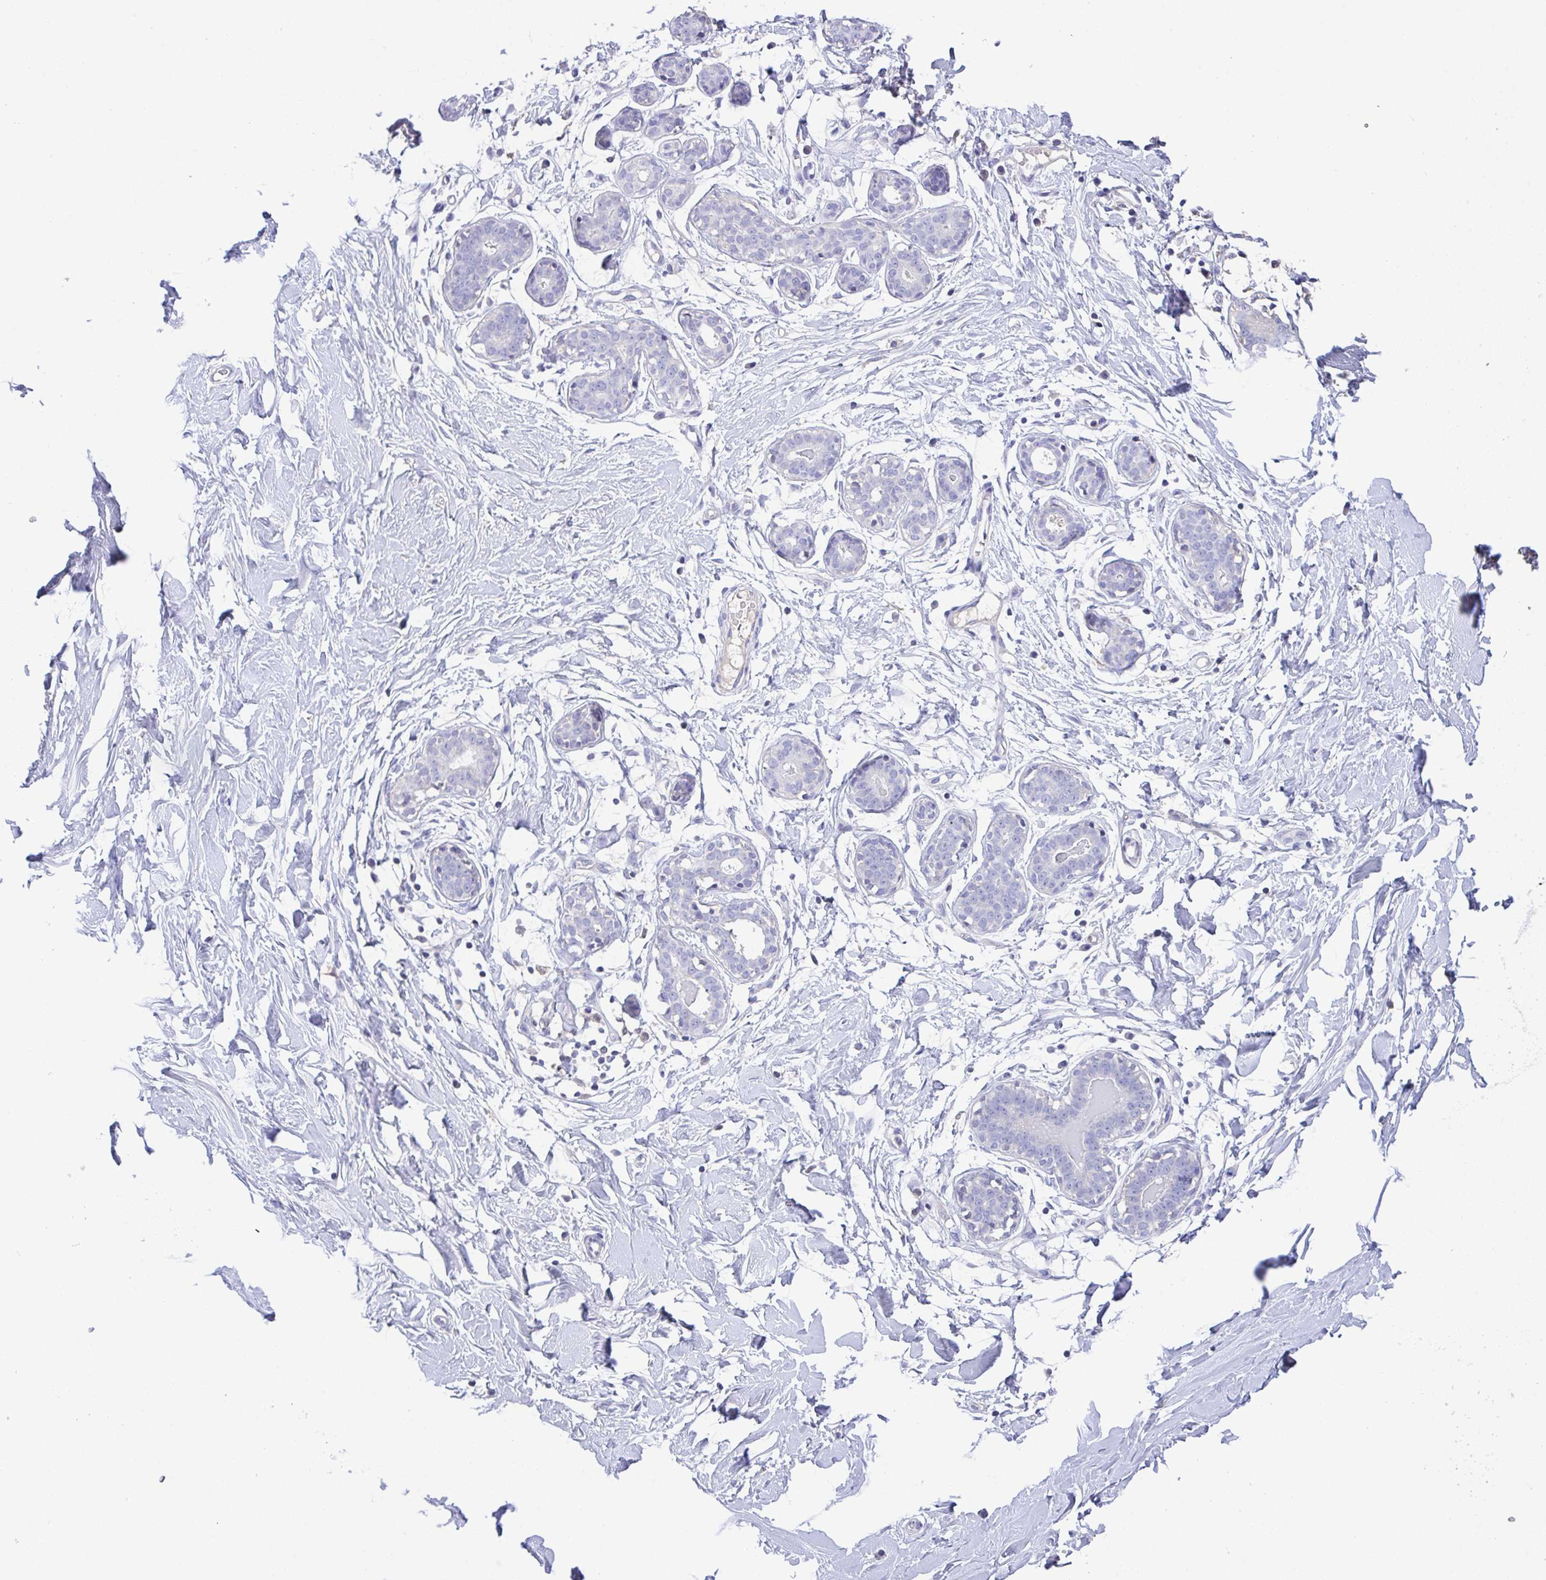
{"staining": {"intensity": "negative", "quantity": "none", "location": "none"}, "tissue": "breast", "cell_type": "Adipocytes", "image_type": "normal", "snomed": [{"axis": "morphology", "description": "Normal tissue, NOS"}, {"axis": "topography", "description": "Breast"}], "caption": "Image shows no significant protein expression in adipocytes of benign breast.", "gene": "CA10", "patient": {"sex": "female", "age": 27}}